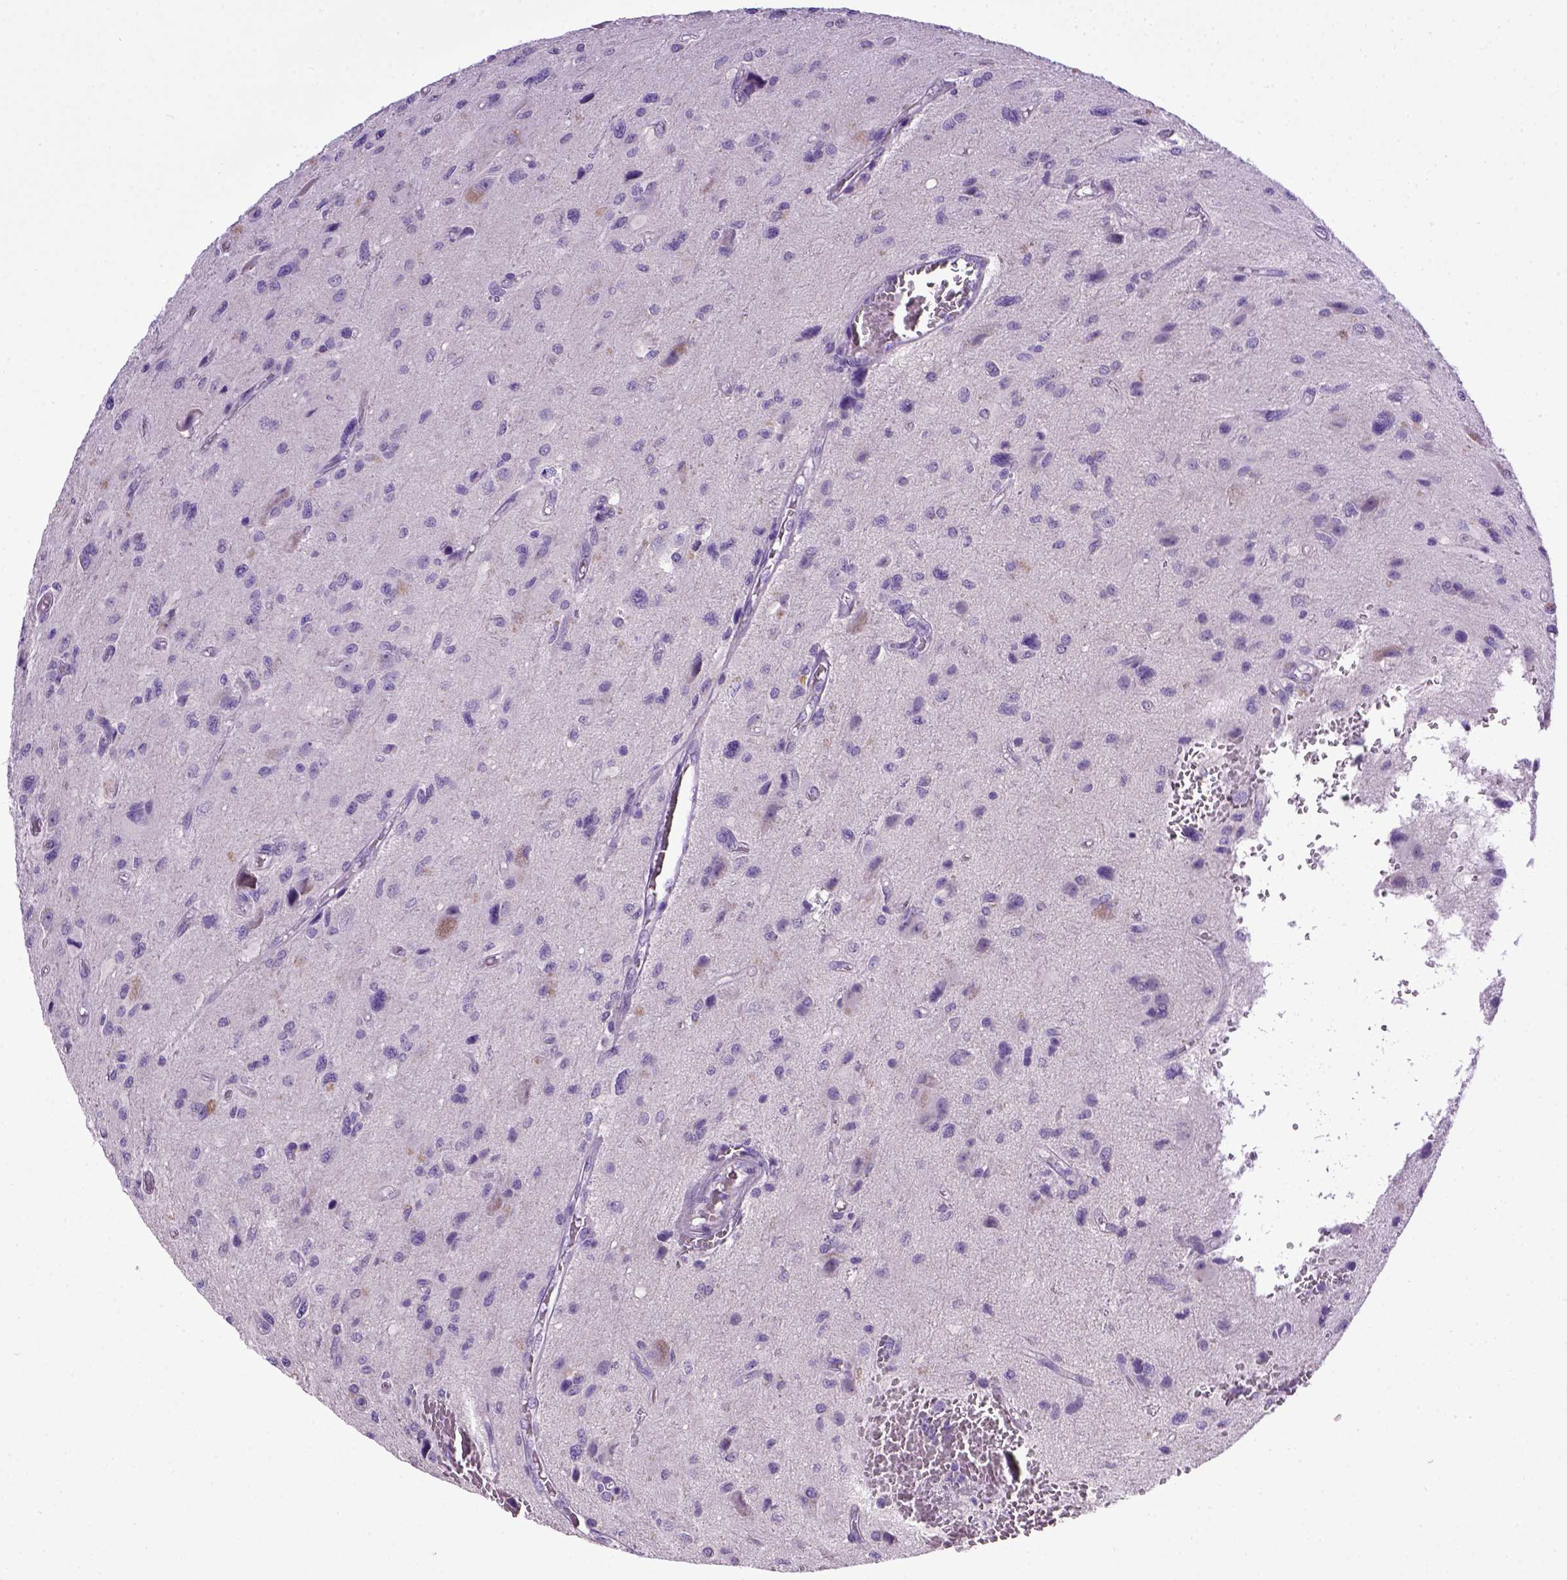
{"staining": {"intensity": "negative", "quantity": "none", "location": "none"}, "tissue": "glioma", "cell_type": "Tumor cells", "image_type": "cancer", "snomed": [{"axis": "morphology", "description": "Glioma, malignant, NOS"}, {"axis": "morphology", "description": "Glioma, malignant, High grade"}, {"axis": "topography", "description": "Brain"}], "caption": "IHC of malignant glioma shows no expression in tumor cells. (DAB immunohistochemistry visualized using brightfield microscopy, high magnification).", "gene": "CDH1", "patient": {"sex": "female", "age": 71}}